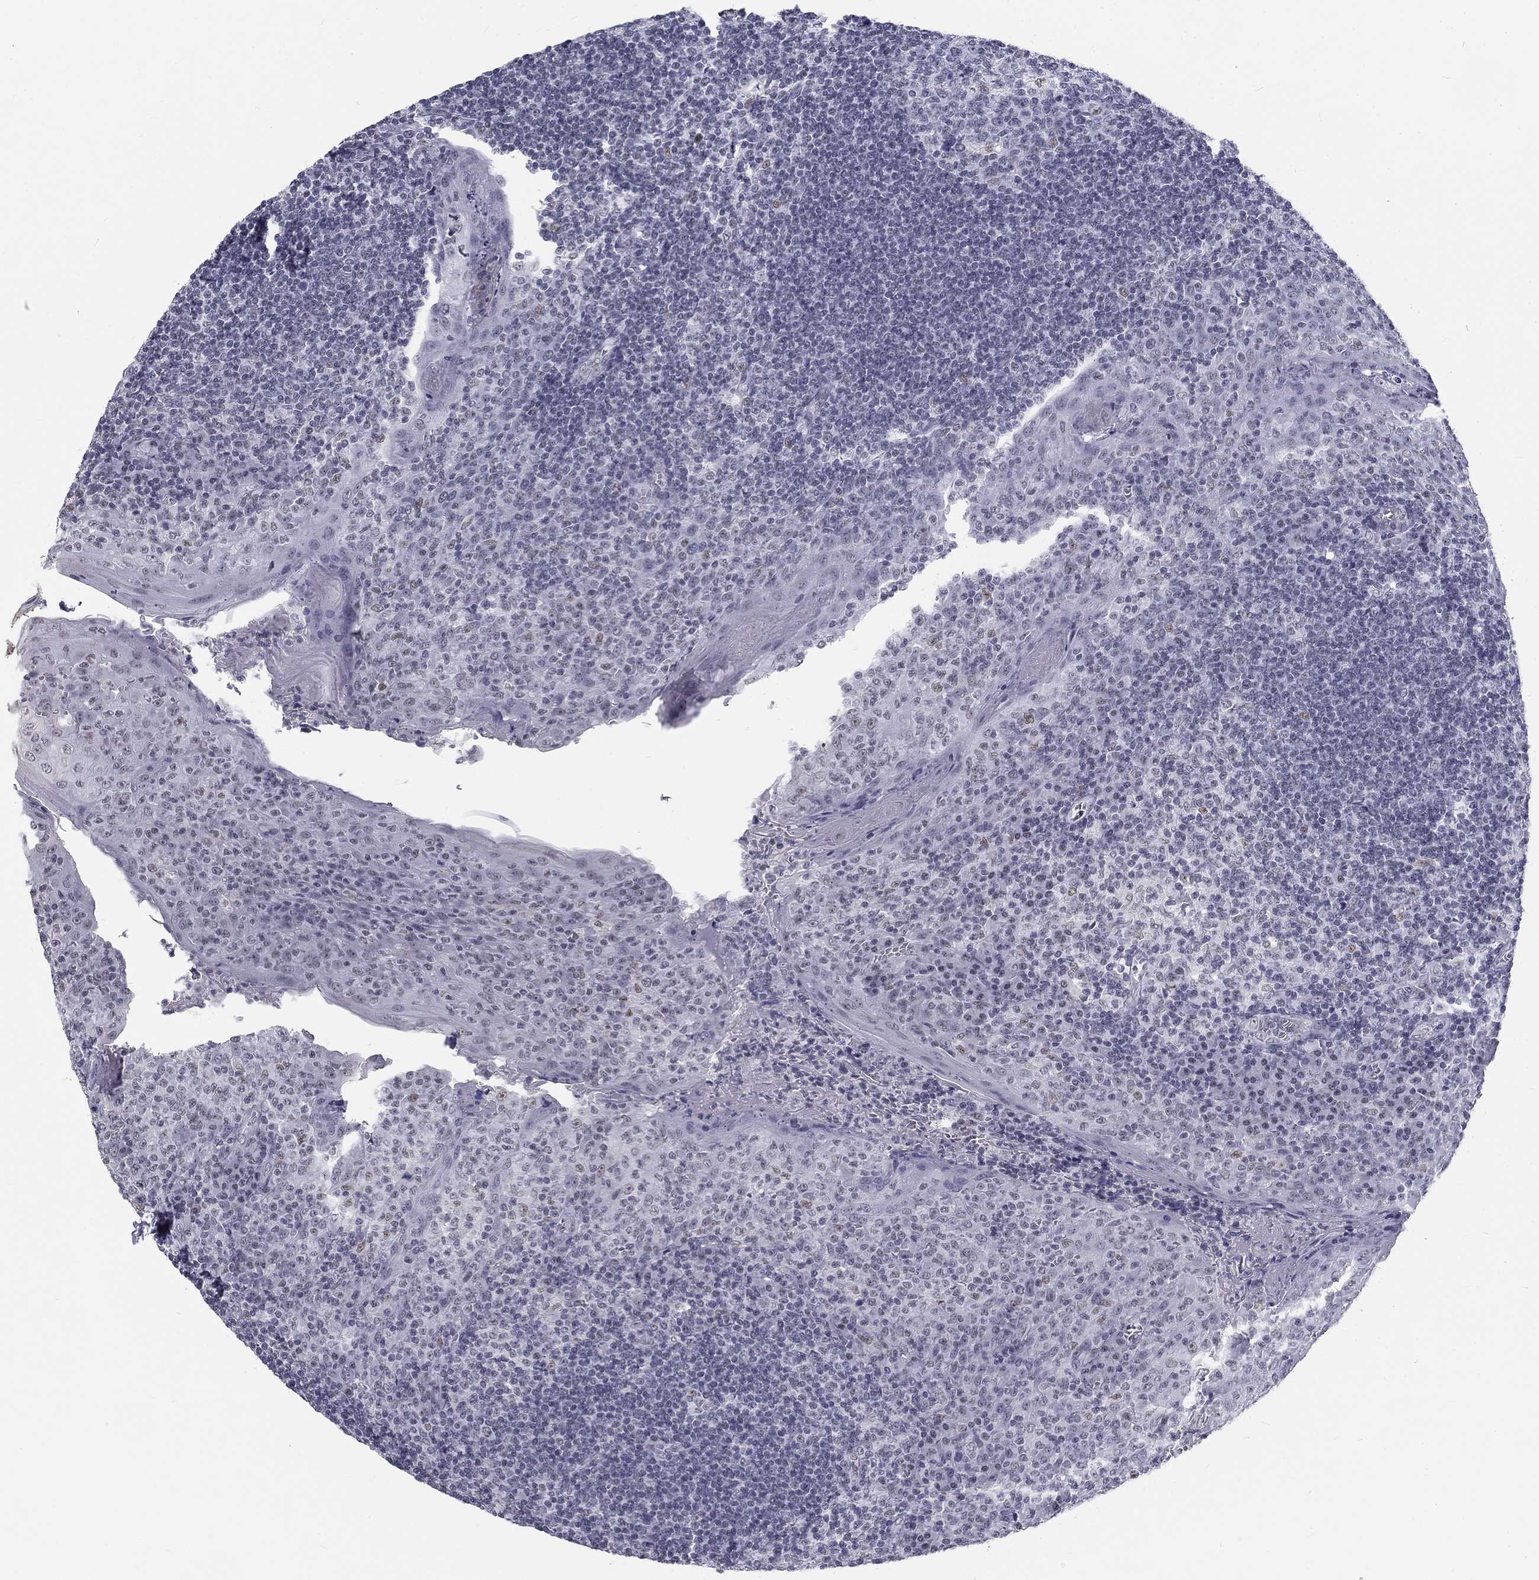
{"staining": {"intensity": "moderate", "quantity": "<25%", "location": "nuclear"}, "tissue": "tonsil", "cell_type": "Germinal center cells", "image_type": "normal", "snomed": [{"axis": "morphology", "description": "Normal tissue, NOS"}, {"axis": "topography", "description": "Tonsil"}], "caption": "Brown immunohistochemical staining in unremarkable tonsil exhibits moderate nuclear staining in approximately <25% of germinal center cells.", "gene": "SNORC", "patient": {"sex": "female", "age": 13}}